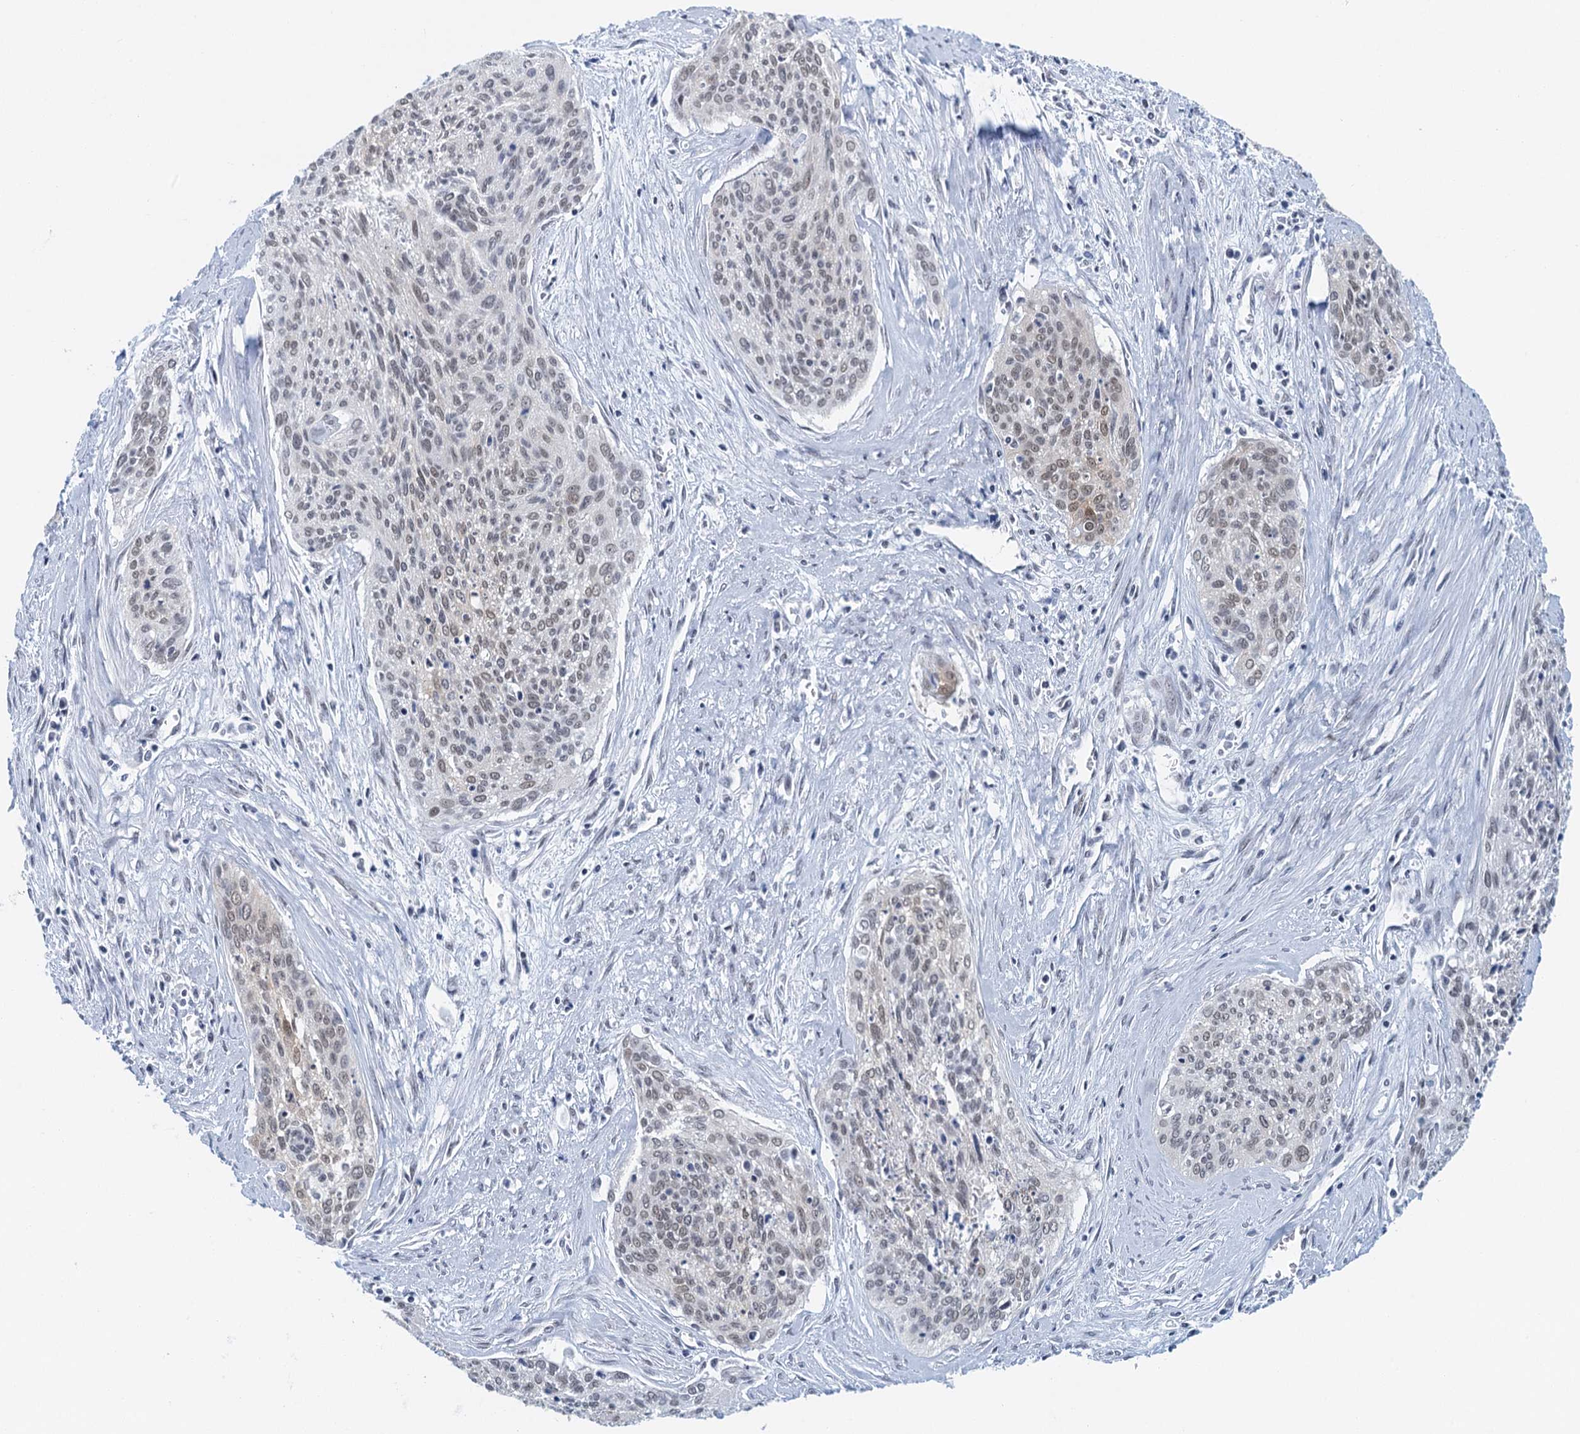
{"staining": {"intensity": "weak", "quantity": "25%-75%", "location": "nuclear"}, "tissue": "cervical cancer", "cell_type": "Tumor cells", "image_type": "cancer", "snomed": [{"axis": "morphology", "description": "Squamous cell carcinoma, NOS"}, {"axis": "topography", "description": "Cervix"}], "caption": "Squamous cell carcinoma (cervical) stained with a protein marker exhibits weak staining in tumor cells.", "gene": "EPS8L1", "patient": {"sex": "female", "age": 55}}